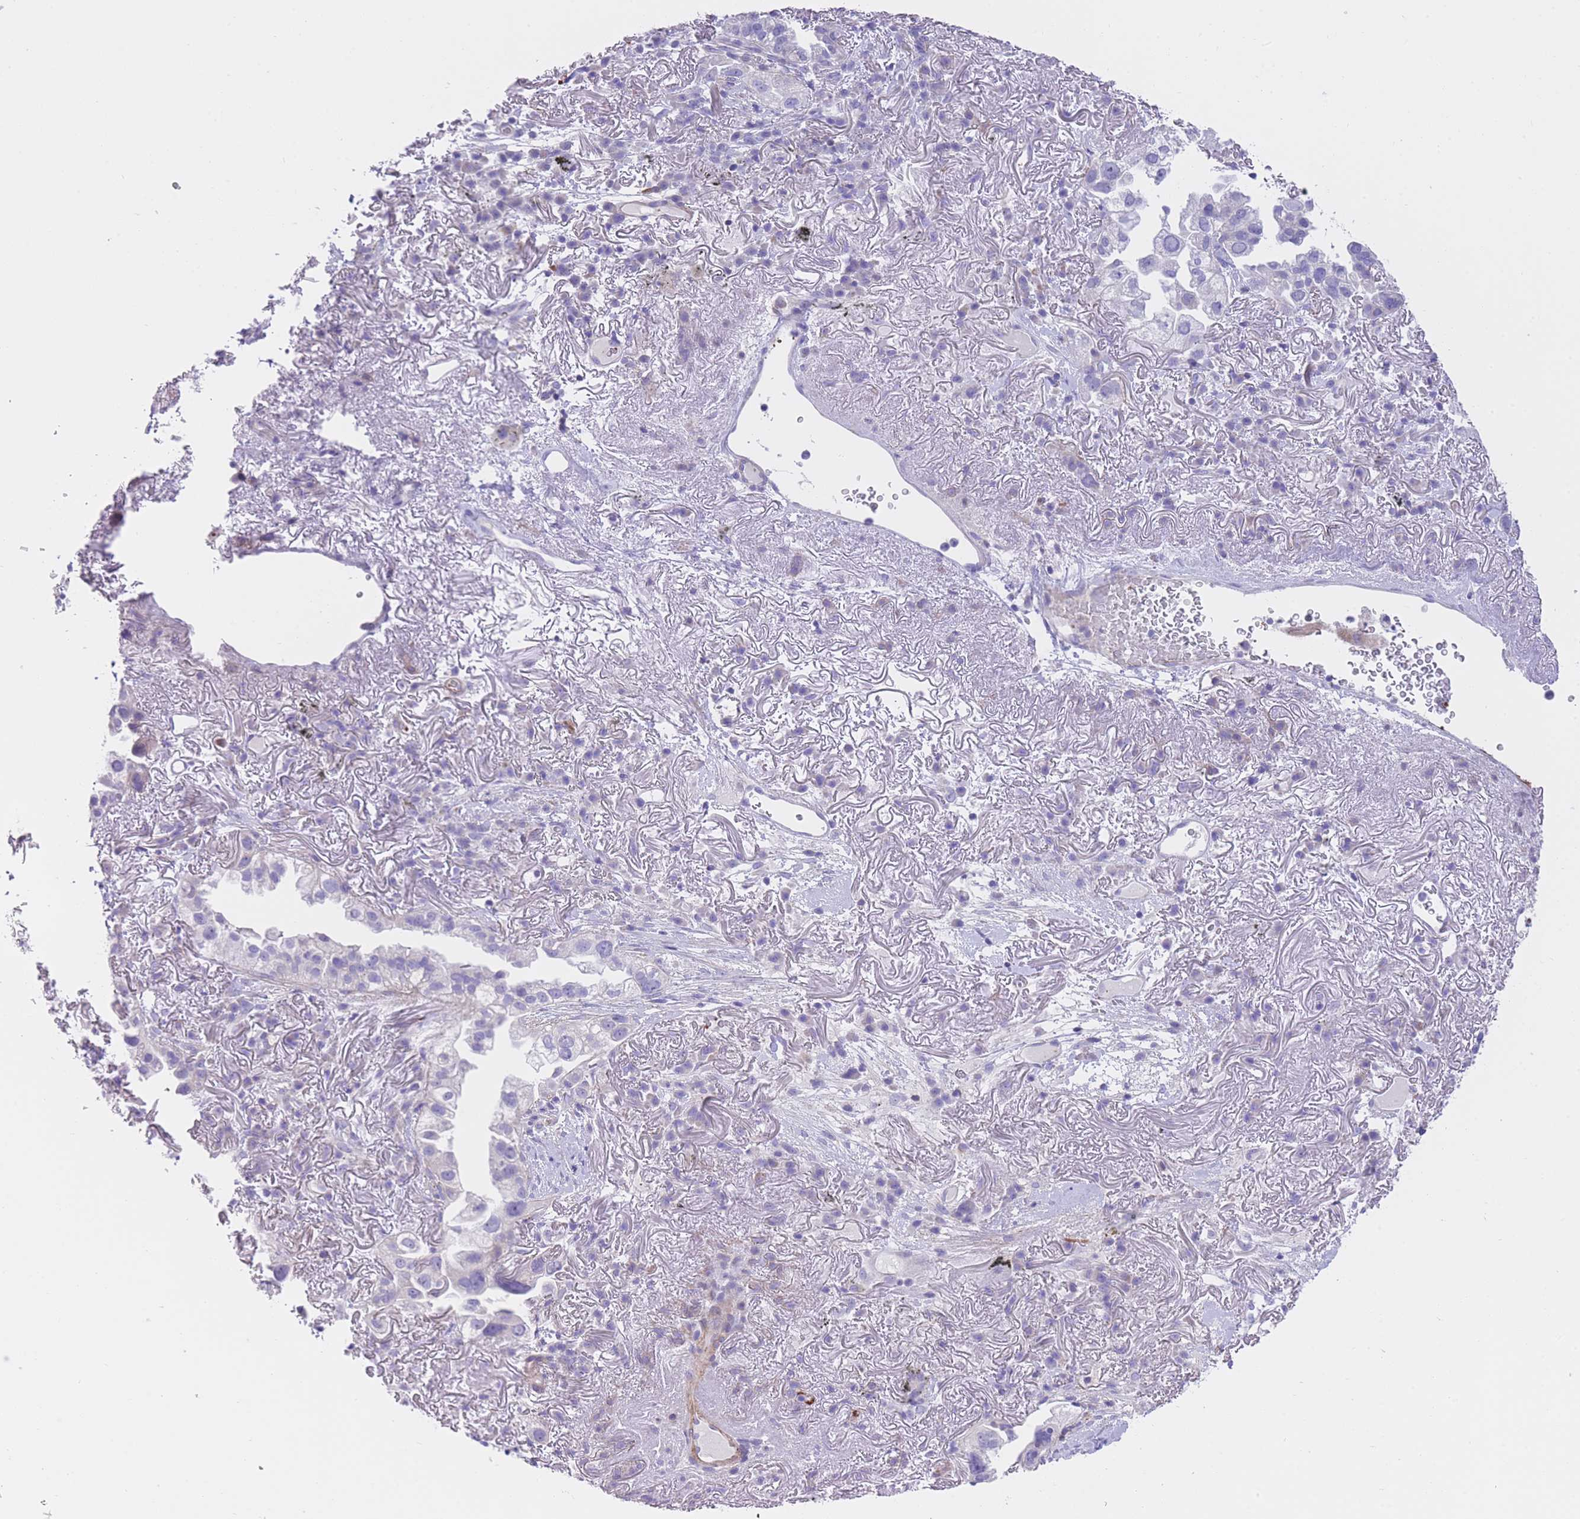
{"staining": {"intensity": "negative", "quantity": "none", "location": "none"}, "tissue": "lung cancer", "cell_type": "Tumor cells", "image_type": "cancer", "snomed": [{"axis": "morphology", "description": "Adenocarcinoma, NOS"}, {"axis": "topography", "description": "Lung"}], "caption": "DAB immunohistochemical staining of human lung cancer shows no significant expression in tumor cells.", "gene": "LDB3", "patient": {"sex": "female", "age": 69}}